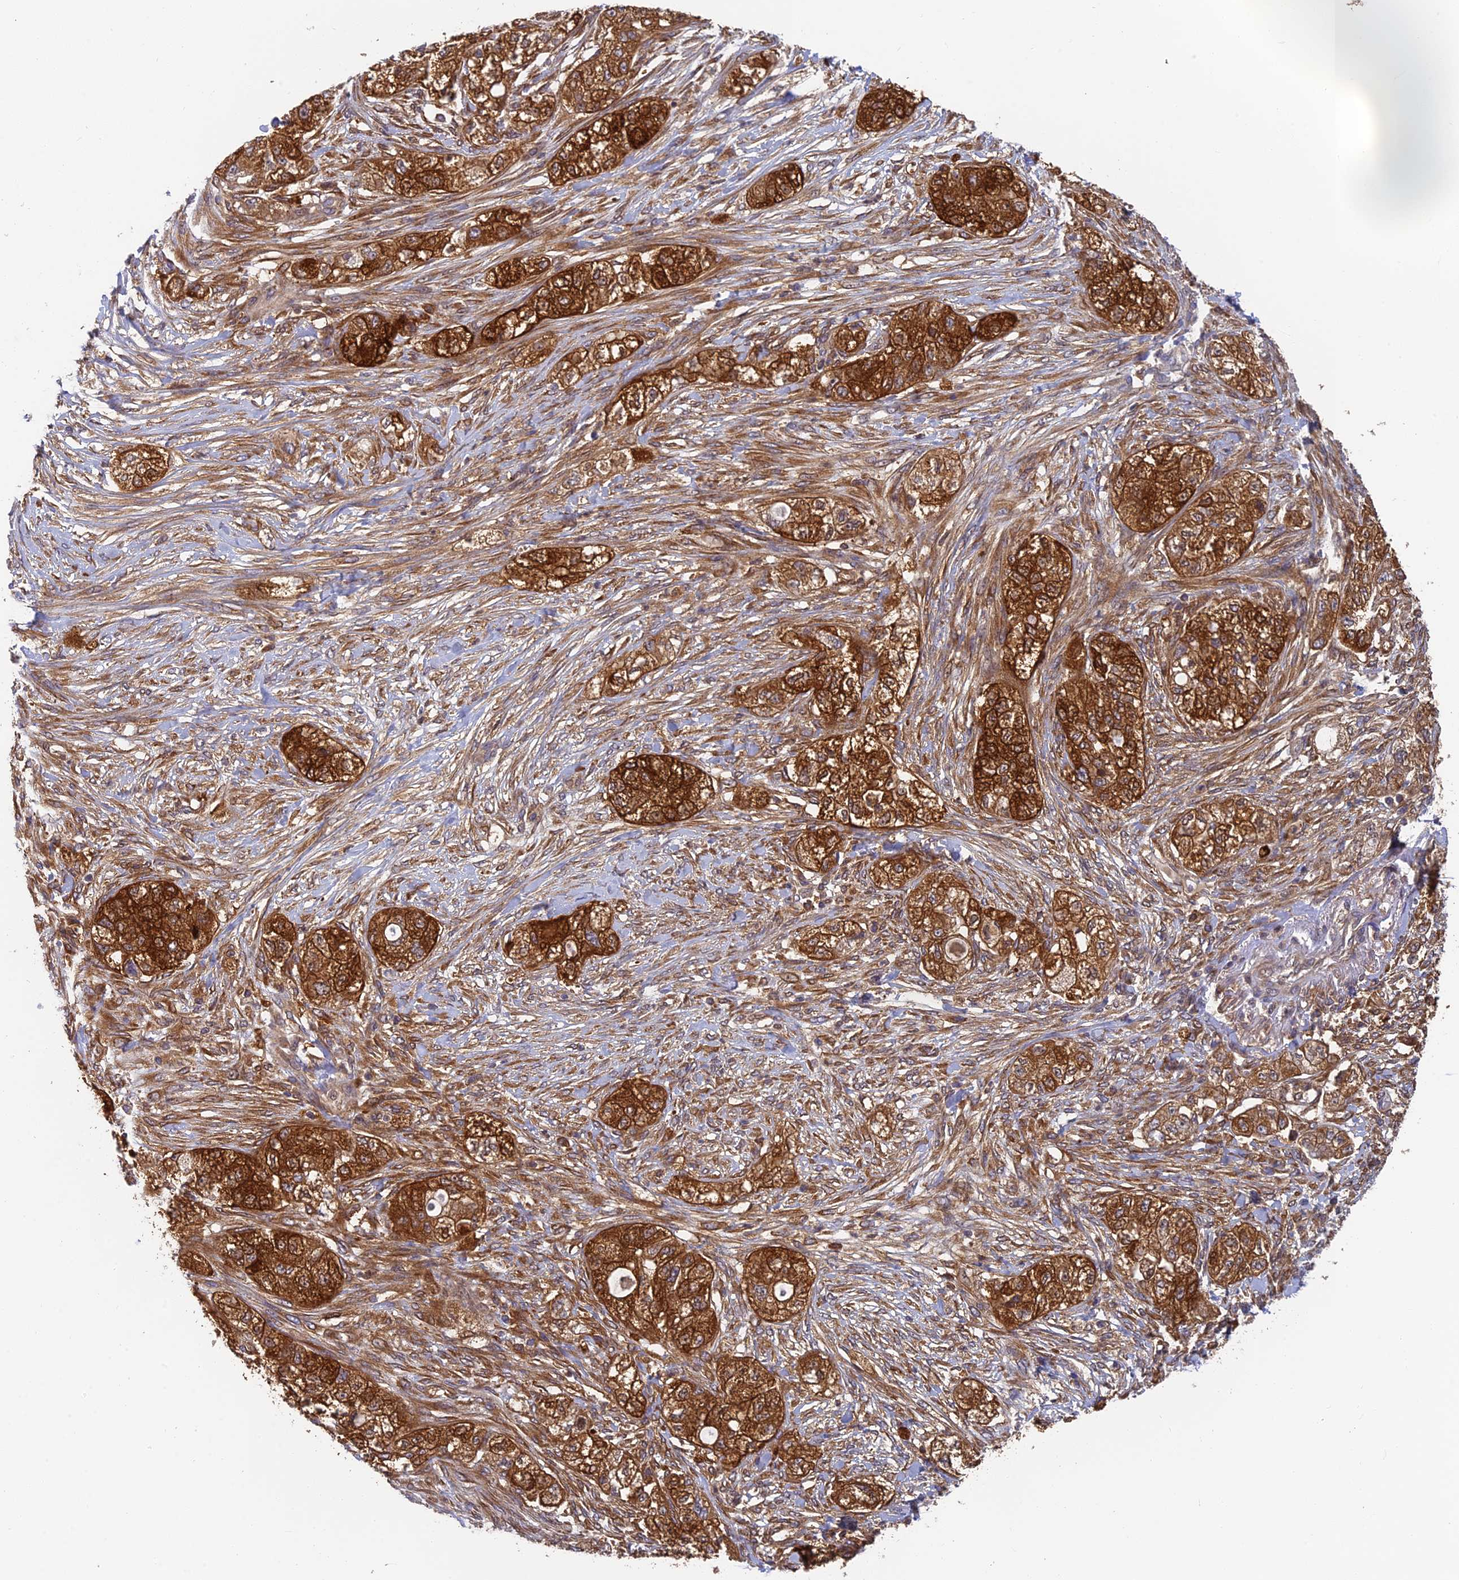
{"staining": {"intensity": "strong", "quantity": ">75%", "location": "cytoplasmic/membranous"}, "tissue": "pancreatic cancer", "cell_type": "Tumor cells", "image_type": "cancer", "snomed": [{"axis": "morphology", "description": "Adenocarcinoma, NOS"}, {"axis": "topography", "description": "Pancreas"}], "caption": "There is high levels of strong cytoplasmic/membranous staining in tumor cells of pancreatic cancer (adenocarcinoma), as demonstrated by immunohistochemical staining (brown color).", "gene": "IPO5", "patient": {"sex": "female", "age": 78}}